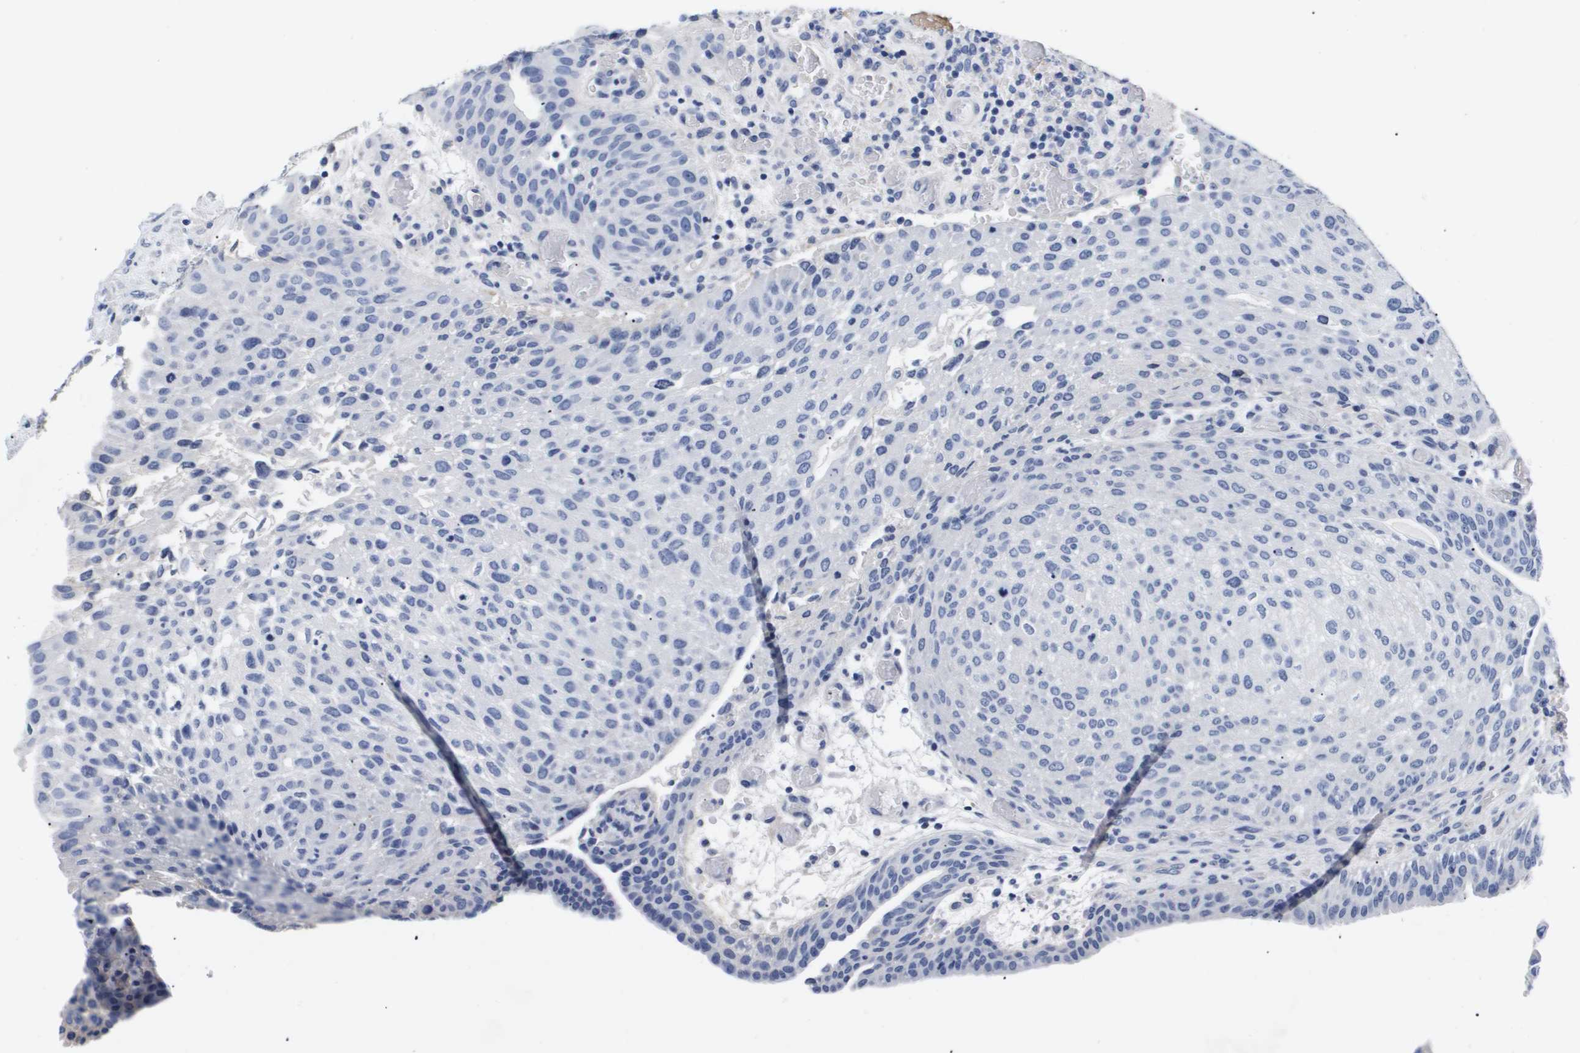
{"staining": {"intensity": "negative", "quantity": "none", "location": "none"}, "tissue": "urothelial cancer", "cell_type": "Tumor cells", "image_type": "cancer", "snomed": [{"axis": "morphology", "description": "Urothelial carcinoma, Low grade"}, {"axis": "morphology", "description": "Urothelial carcinoma, High grade"}, {"axis": "topography", "description": "Urinary bladder"}], "caption": "The micrograph reveals no staining of tumor cells in urothelial carcinoma (low-grade). (DAB (3,3'-diaminobenzidine) IHC with hematoxylin counter stain).", "gene": "ATP6V0A4", "patient": {"sex": "male", "age": 35}}